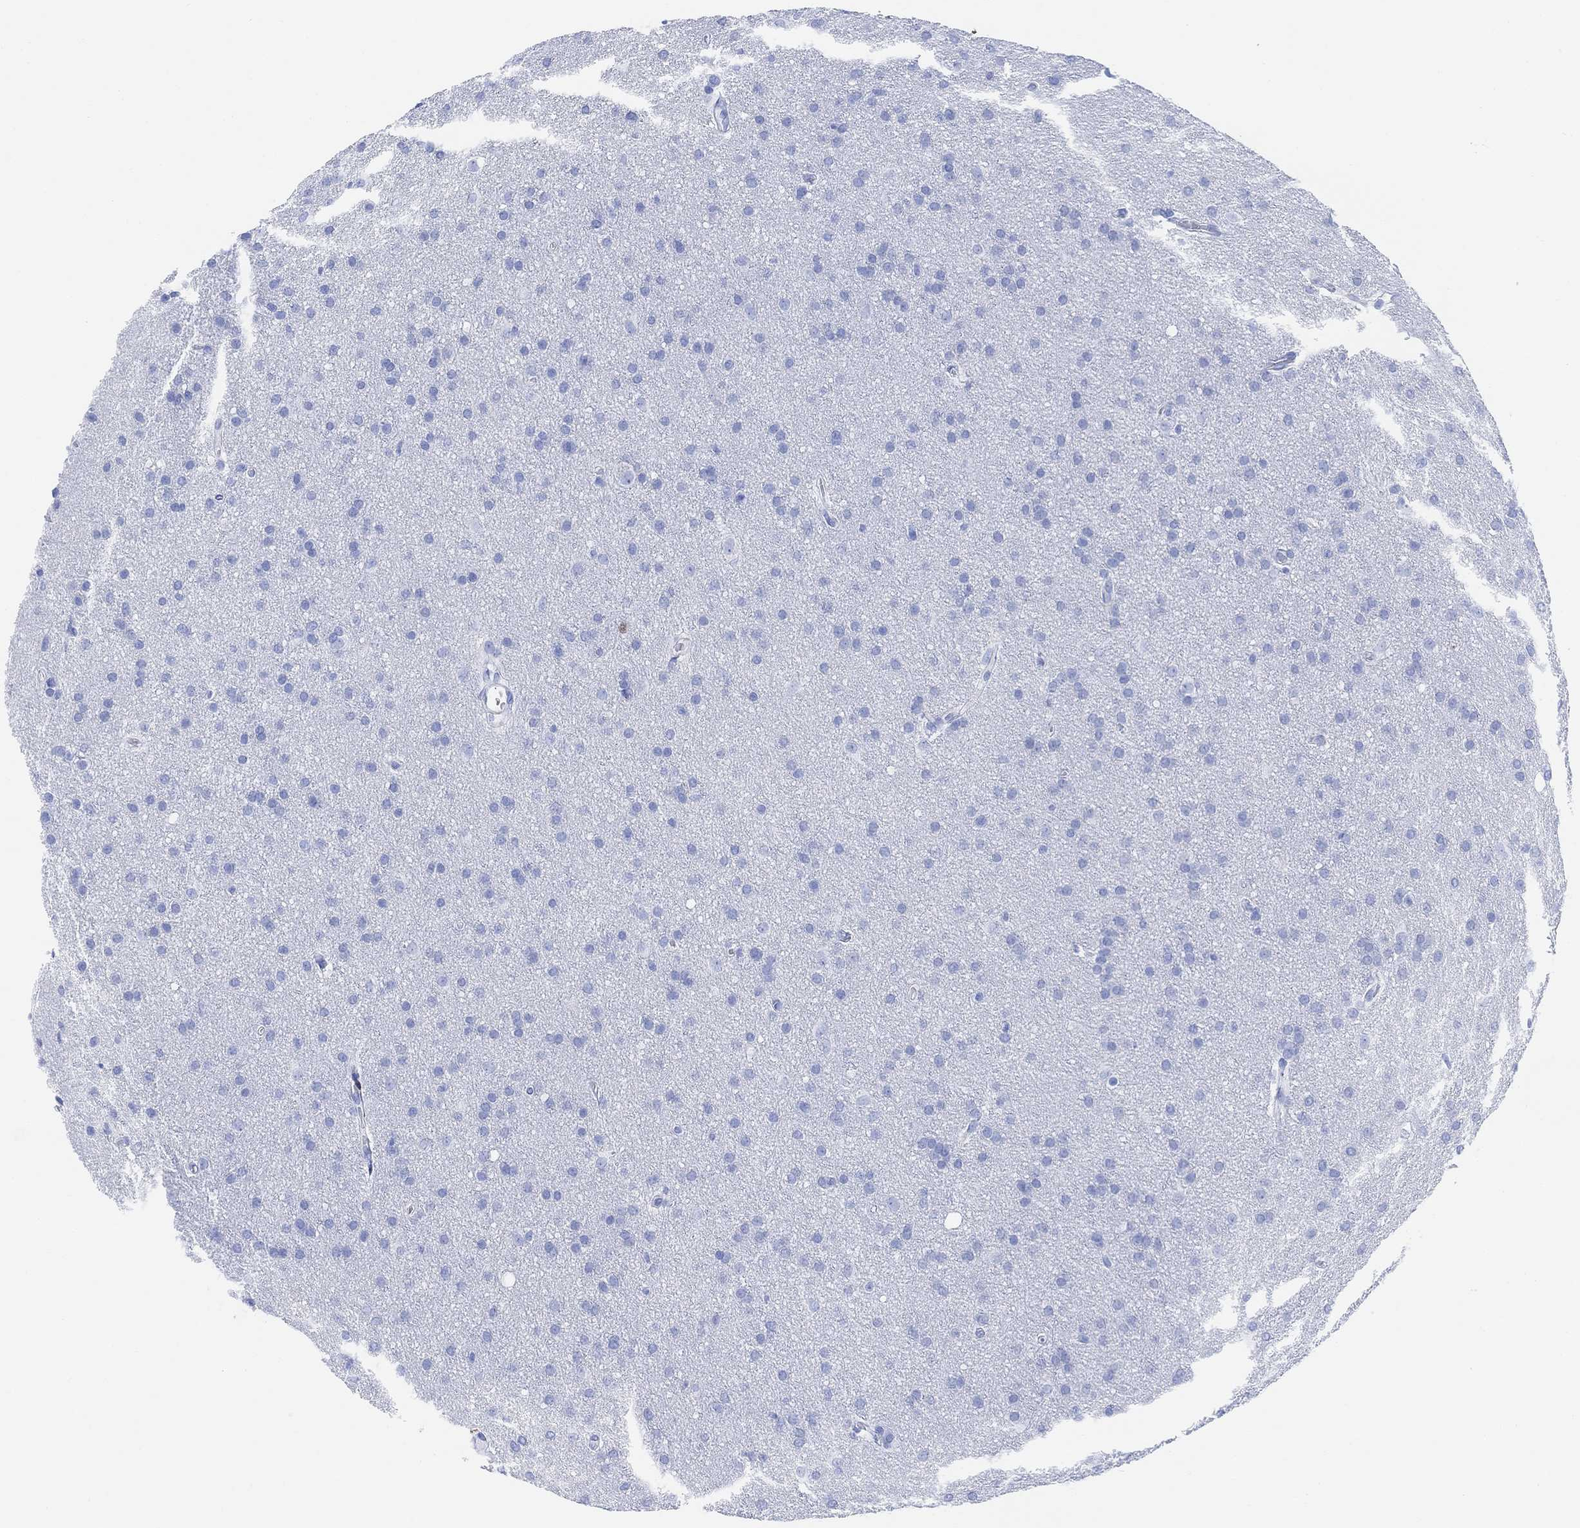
{"staining": {"intensity": "negative", "quantity": "none", "location": "none"}, "tissue": "glioma", "cell_type": "Tumor cells", "image_type": "cancer", "snomed": [{"axis": "morphology", "description": "Glioma, malignant, Low grade"}, {"axis": "topography", "description": "Brain"}], "caption": "This is a micrograph of IHC staining of malignant low-grade glioma, which shows no positivity in tumor cells.", "gene": "GPR65", "patient": {"sex": "female", "age": 32}}